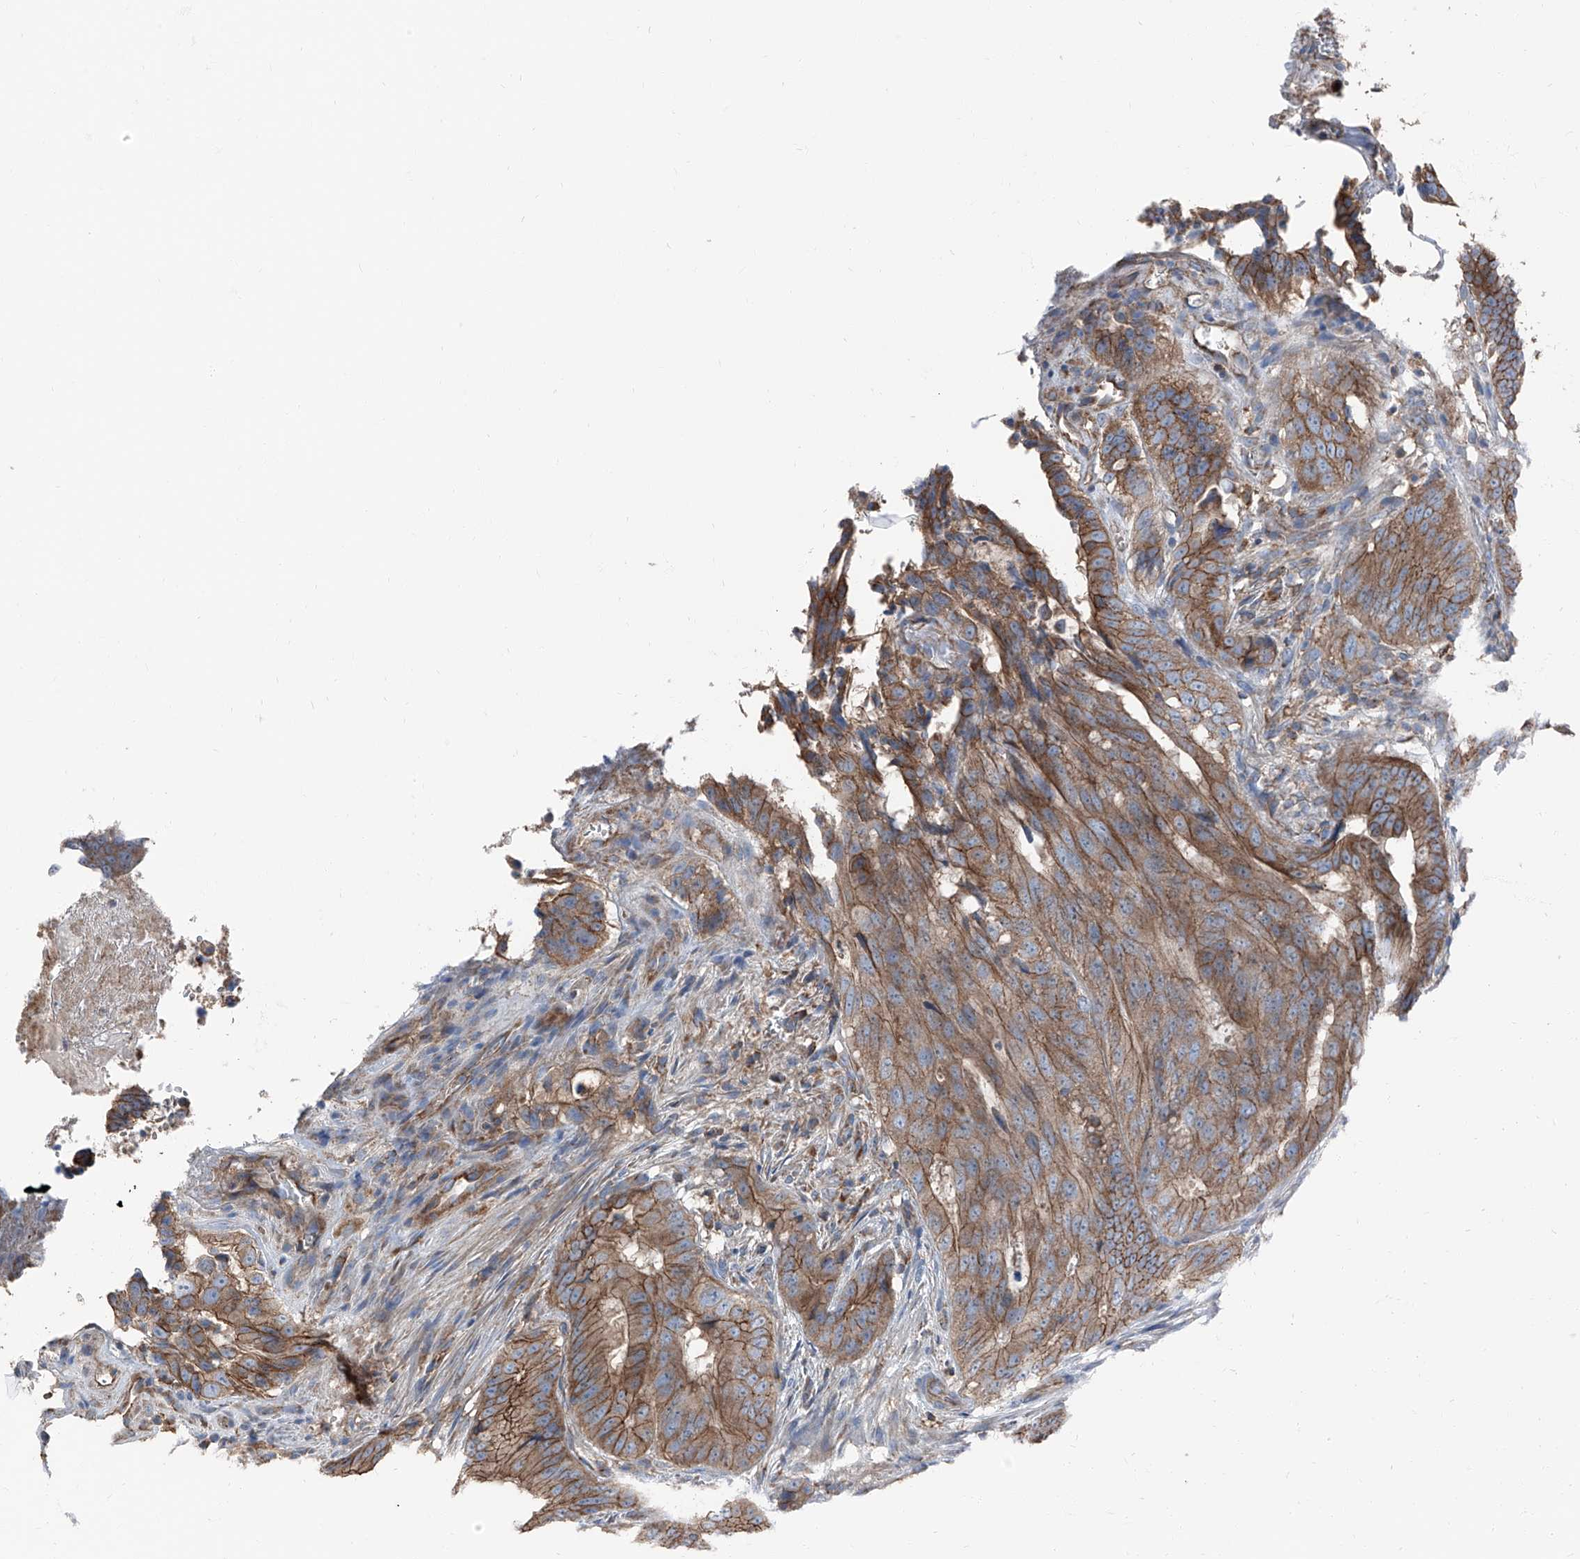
{"staining": {"intensity": "moderate", "quantity": ">75%", "location": "cytoplasmic/membranous"}, "tissue": "colorectal cancer", "cell_type": "Tumor cells", "image_type": "cancer", "snomed": [{"axis": "morphology", "description": "Adenocarcinoma, NOS"}, {"axis": "topography", "description": "Colon"}], "caption": "Immunohistochemistry histopathology image of neoplastic tissue: colorectal cancer stained using immunohistochemistry (IHC) shows medium levels of moderate protein expression localized specifically in the cytoplasmic/membranous of tumor cells, appearing as a cytoplasmic/membranous brown color.", "gene": "GPR142", "patient": {"sex": "male", "age": 83}}